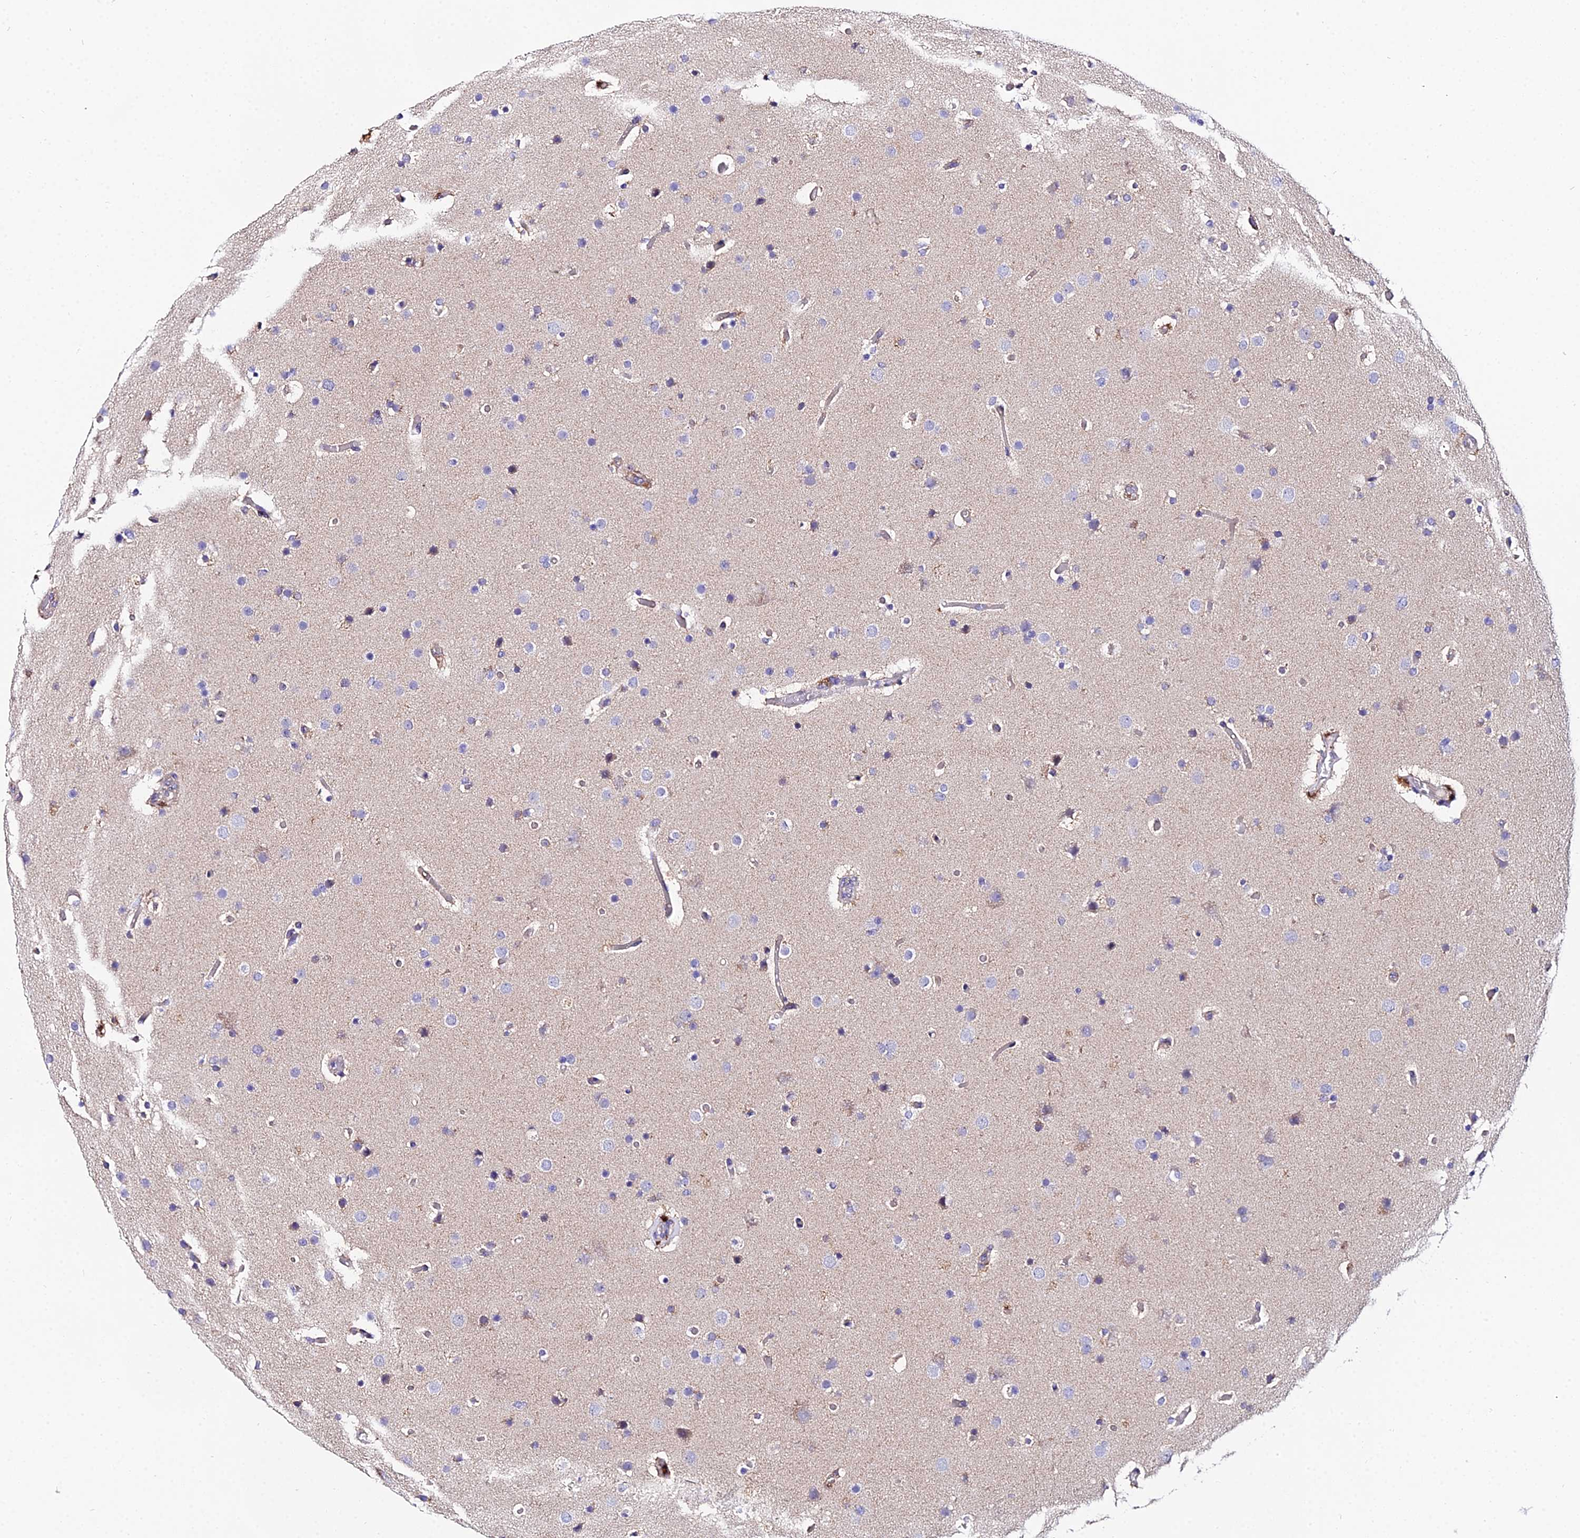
{"staining": {"intensity": "negative", "quantity": "none", "location": "none"}, "tissue": "glioma", "cell_type": "Tumor cells", "image_type": "cancer", "snomed": [{"axis": "morphology", "description": "Glioma, malignant, High grade"}, {"axis": "topography", "description": "Cerebral cortex"}], "caption": "The micrograph displays no staining of tumor cells in glioma.", "gene": "PPP2R2C", "patient": {"sex": "female", "age": 36}}